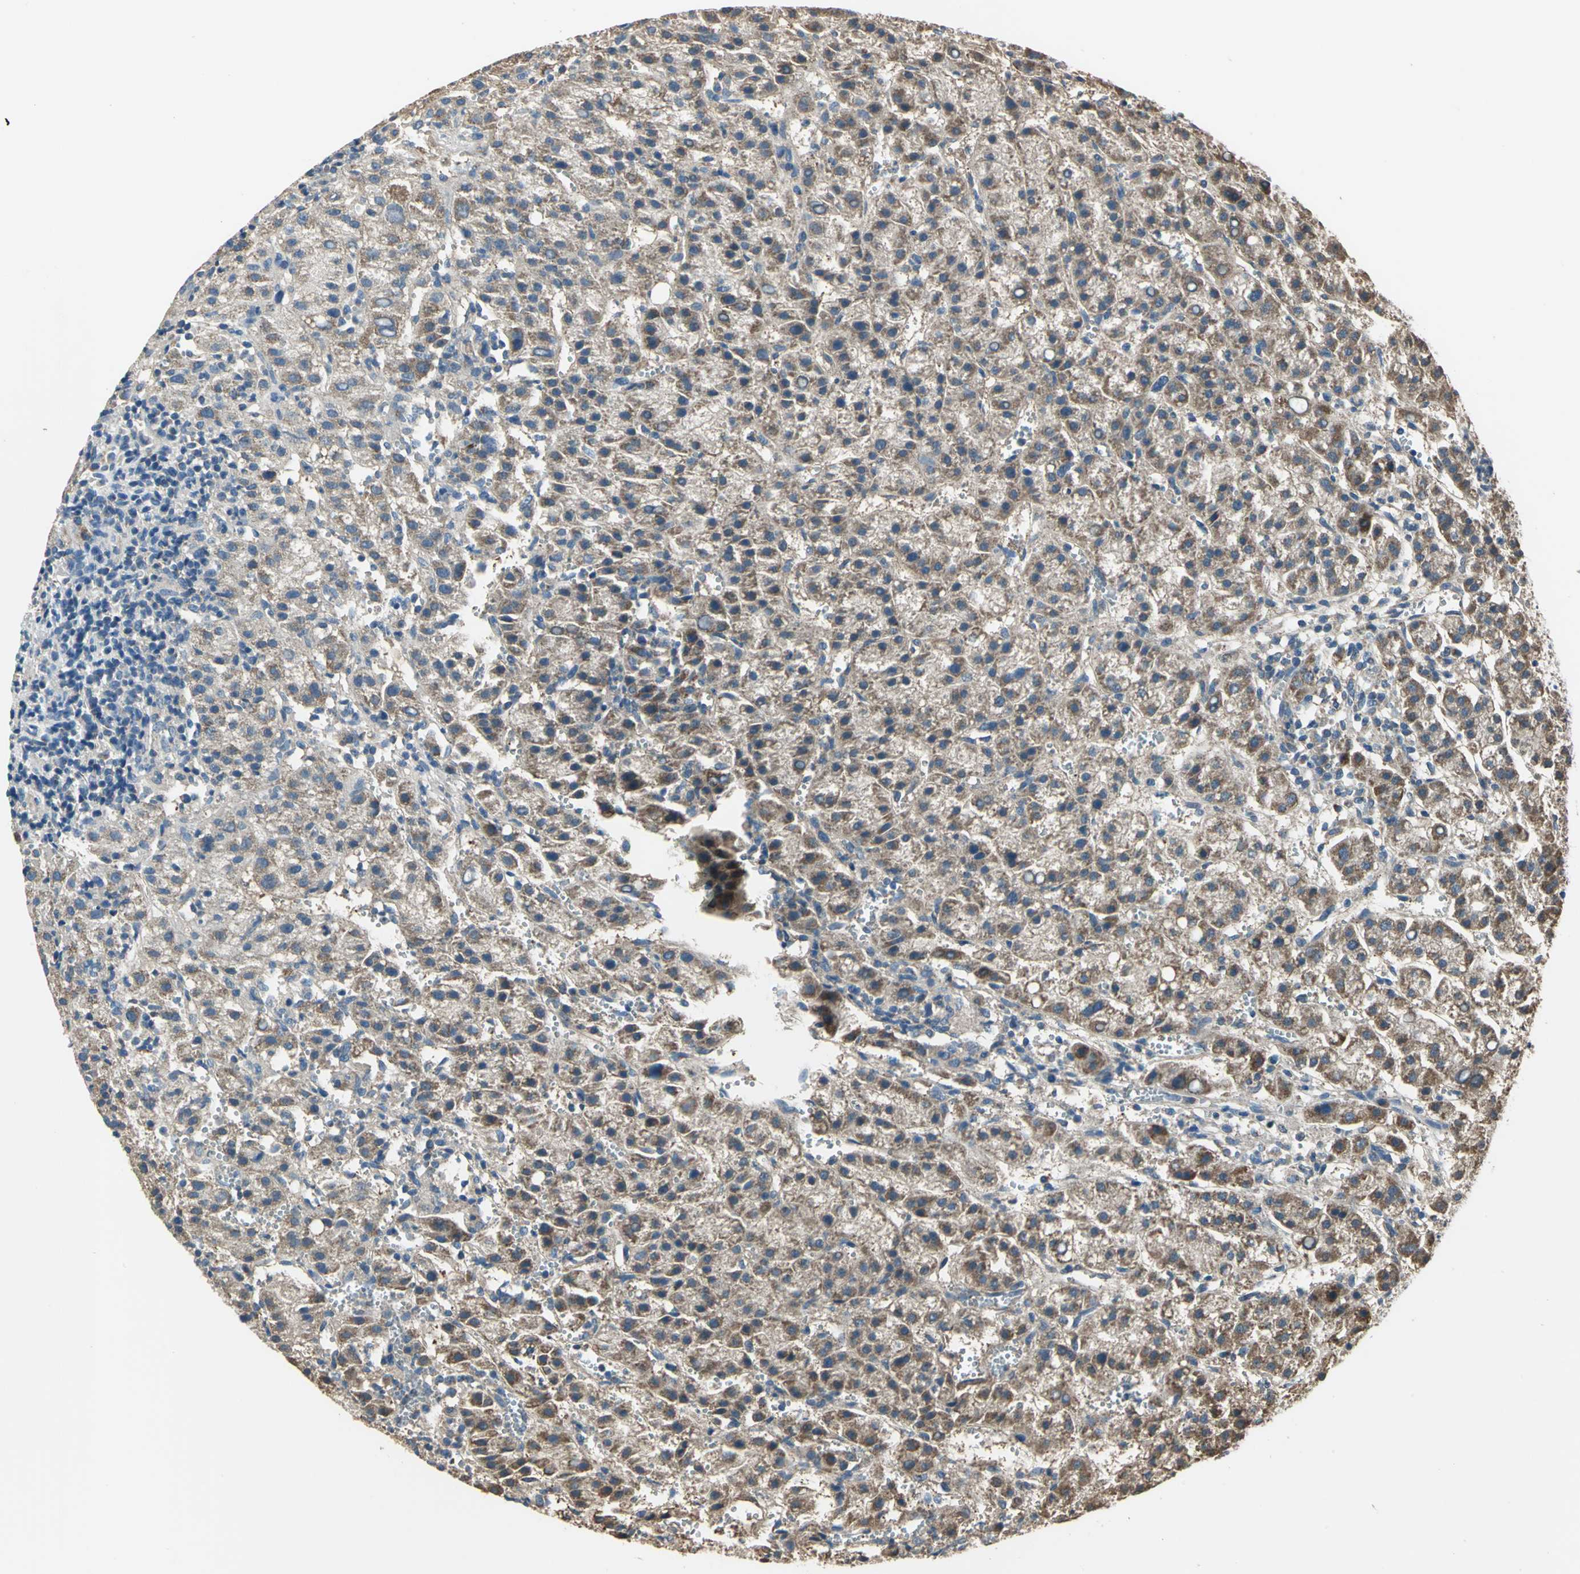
{"staining": {"intensity": "moderate", "quantity": ">75%", "location": "cytoplasmic/membranous"}, "tissue": "liver cancer", "cell_type": "Tumor cells", "image_type": "cancer", "snomed": [{"axis": "morphology", "description": "Carcinoma, Hepatocellular, NOS"}, {"axis": "topography", "description": "Liver"}], "caption": "This histopathology image reveals immunohistochemistry staining of human liver cancer (hepatocellular carcinoma), with medium moderate cytoplasmic/membranous positivity in about >75% of tumor cells.", "gene": "TRAK1", "patient": {"sex": "female", "age": 58}}